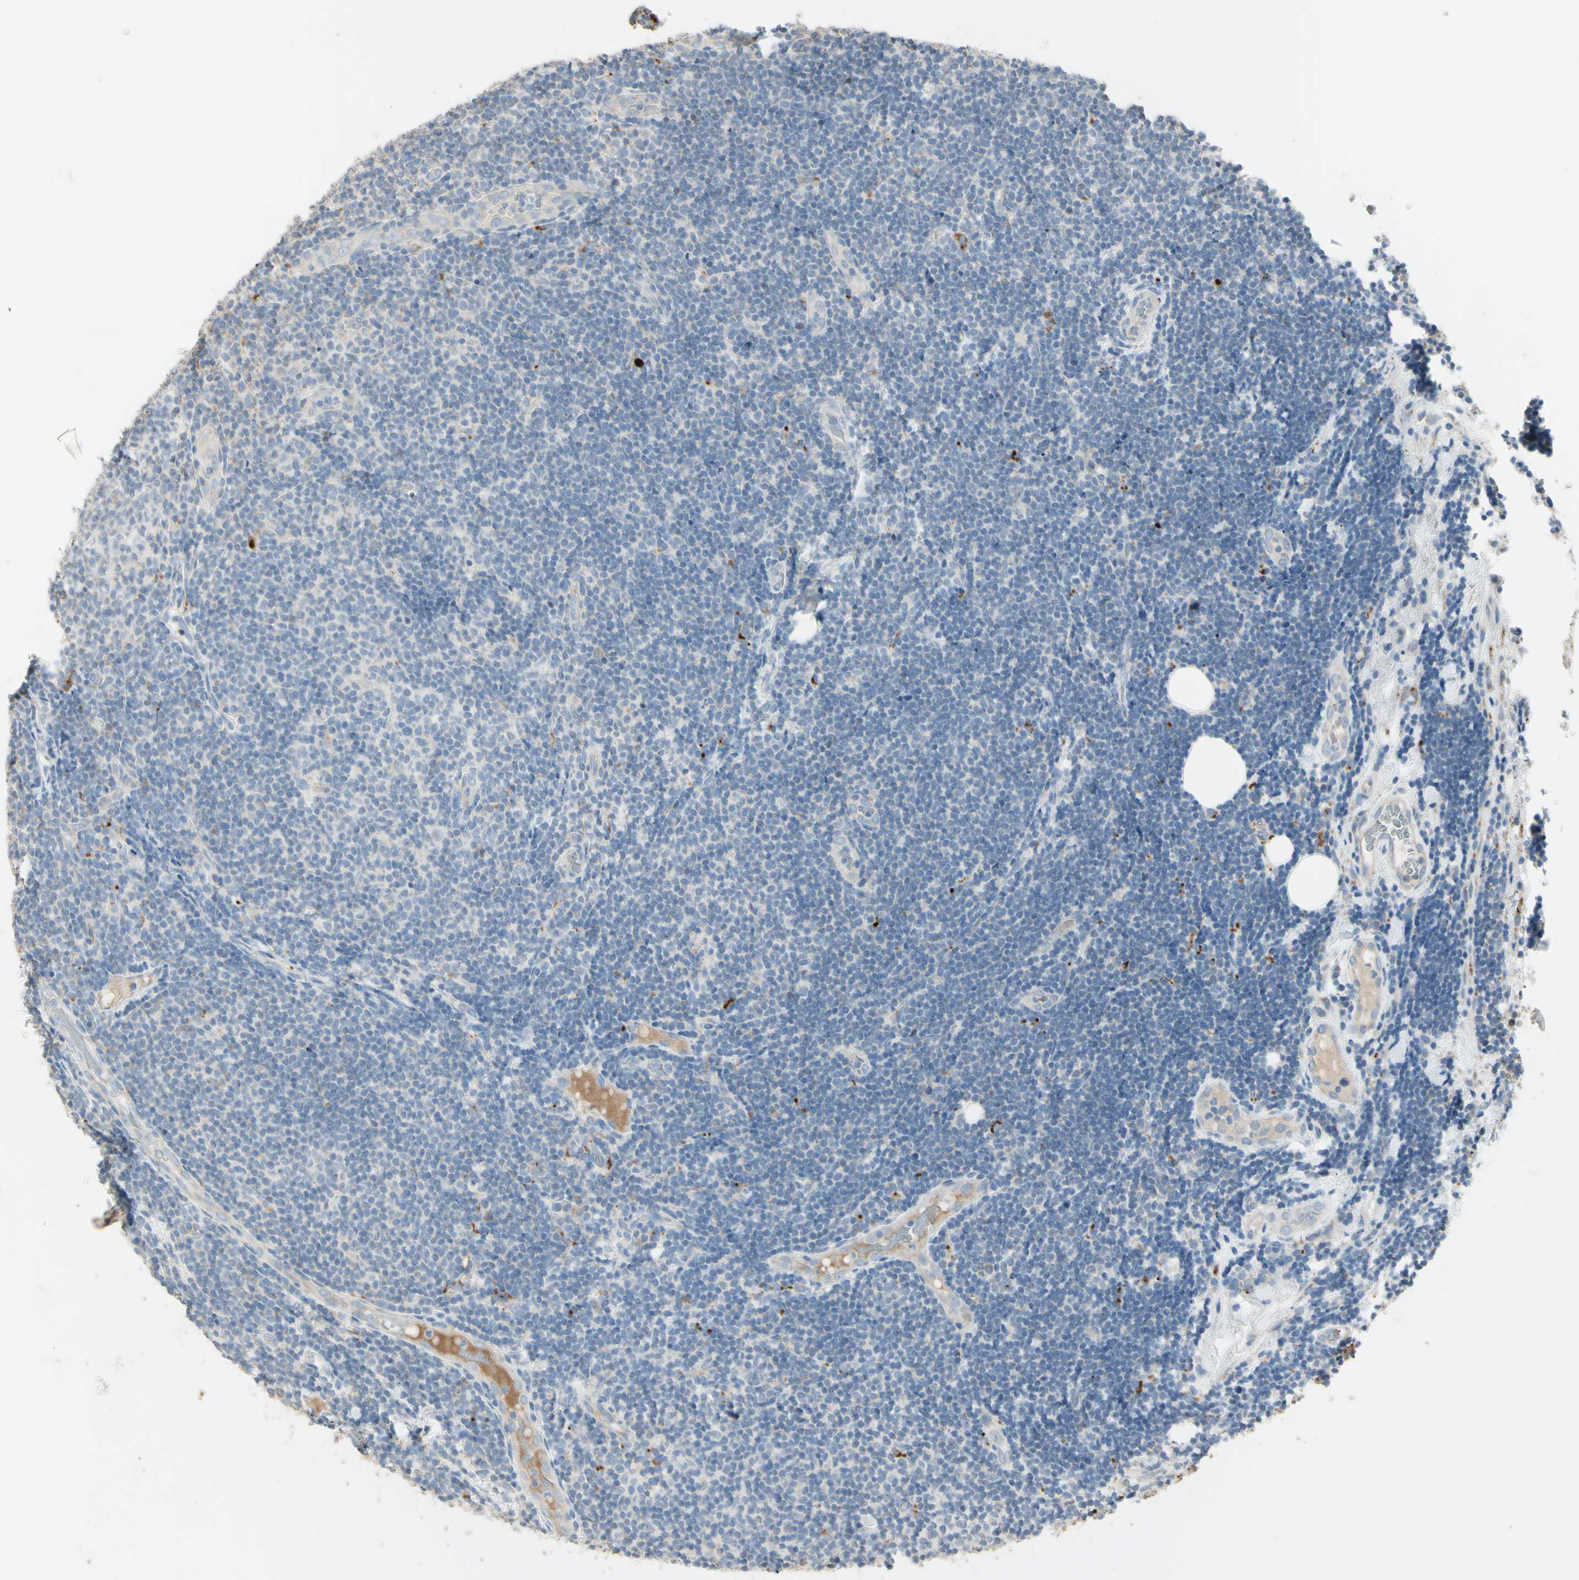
{"staining": {"intensity": "negative", "quantity": "none", "location": "none"}, "tissue": "lymphoma", "cell_type": "Tumor cells", "image_type": "cancer", "snomed": [{"axis": "morphology", "description": "Malignant lymphoma, non-Hodgkin's type, Low grade"}, {"axis": "topography", "description": "Lymph node"}], "caption": "This histopathology image is of malignant lymphoma, non-Hodgkin's type (low-grade) stained with immunohistochemistry to label a protein in brown with the nuclei are counter-stained blue. There is no expression in tumor cells. (Immunohistochemistry, brightfield microscopy, high magnification).", "gene": "ANGPTL1", "patient": {"sex": "male", "age": 83}}